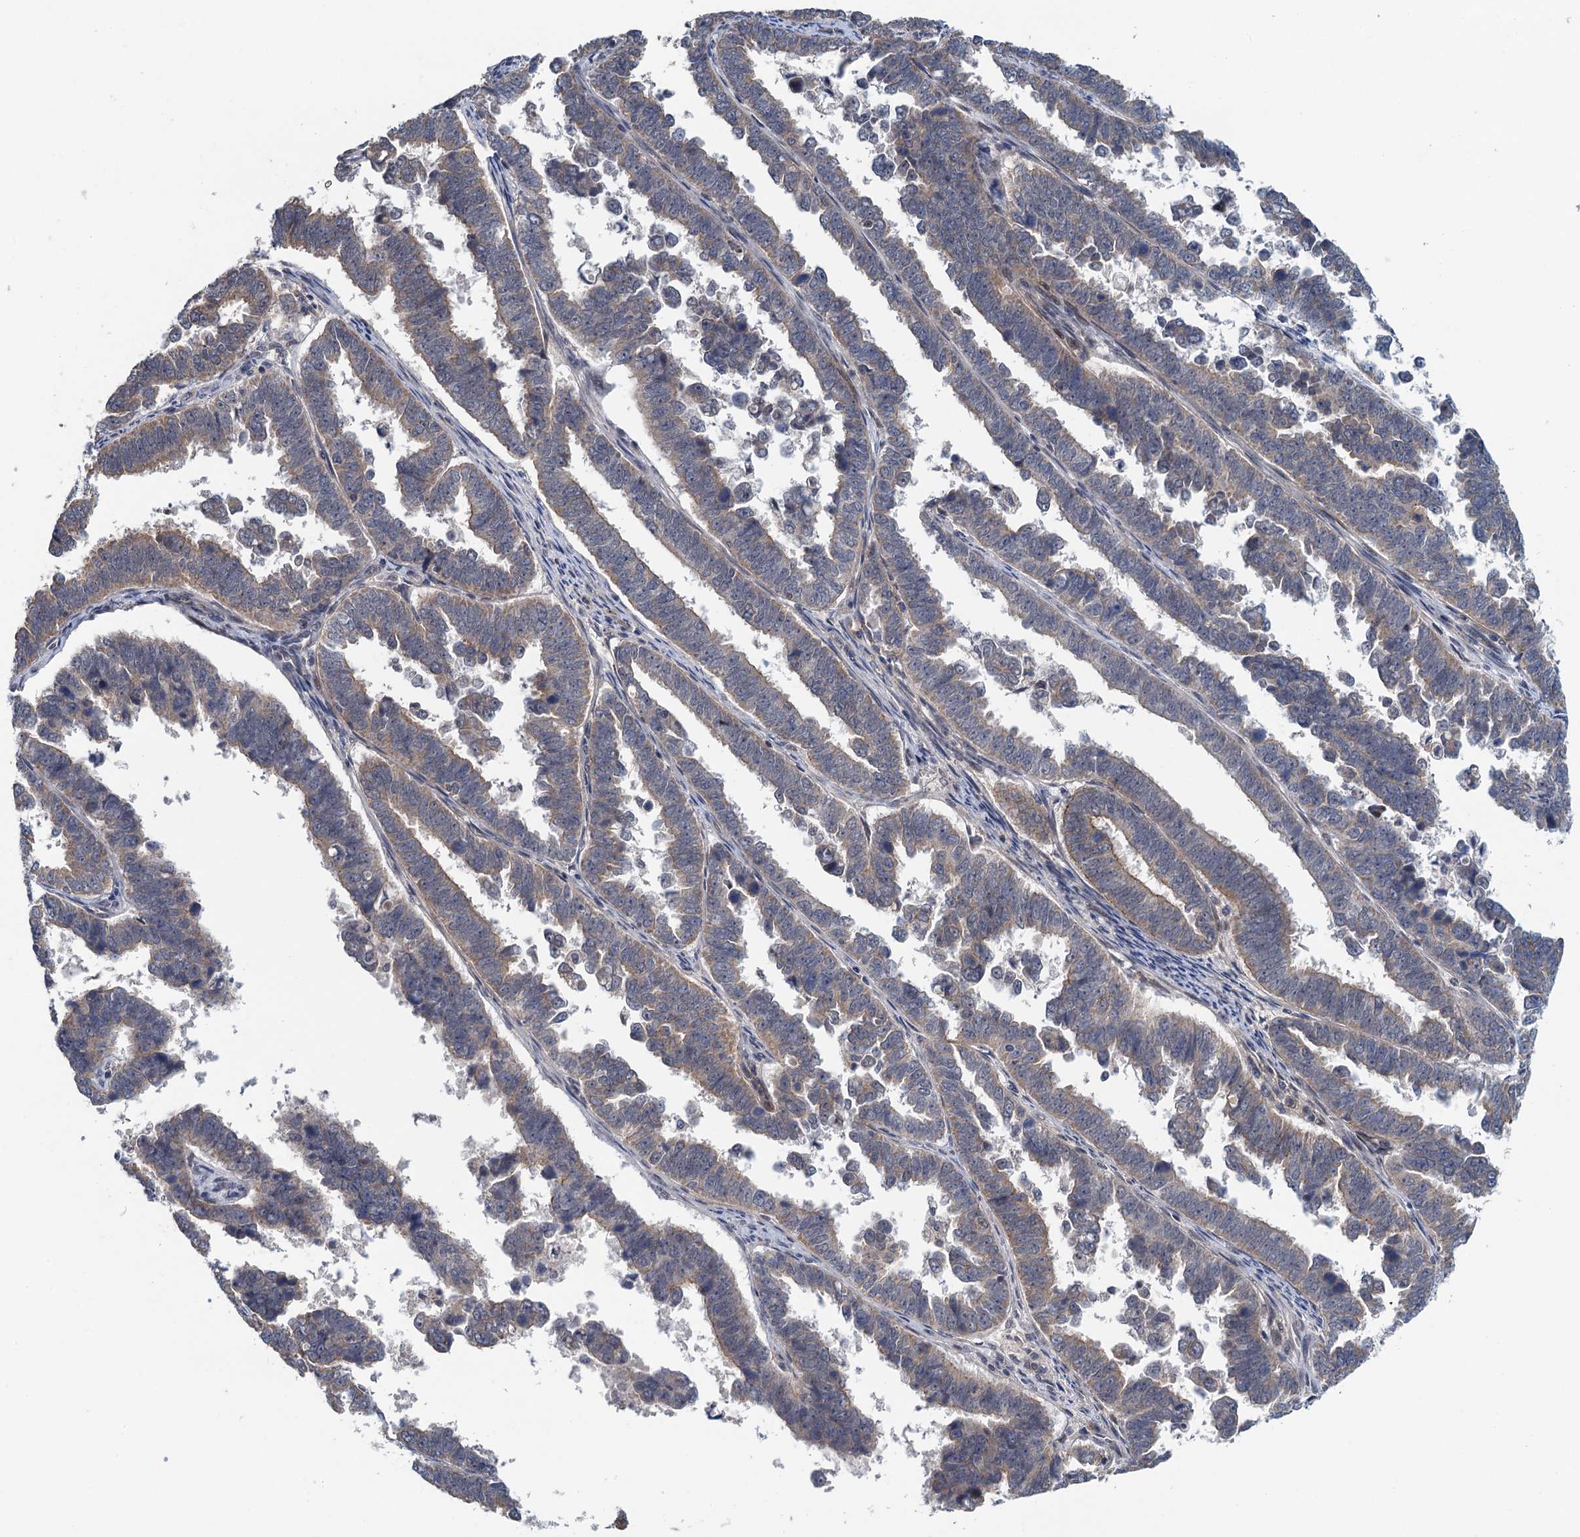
{"staining": {"intensity": "weak", "quantity": "25%-75%", "location": "cytoplasmic/membranous"}, "tissue": "endometrial cancer", "cell_type": "Tumor cells", "image_type": "cancer", "snomed": [{"axis": "morphology", "description": "Adenocarcinoma, NOS"}, {"axis": "topography", "description": "Endometrium"}], "caption": "Weak cytoplasmic/membranous protein staining is seen in about 25%-75% of tumor cells in endometrial cancer (adenocarcinoma). (Stains: DAB in brown, nuclei in blue, Microscopy: brightfield microscopy at high magnification).", "gene": "MDM1", "patient": {"sex": "female", "age": 75}}